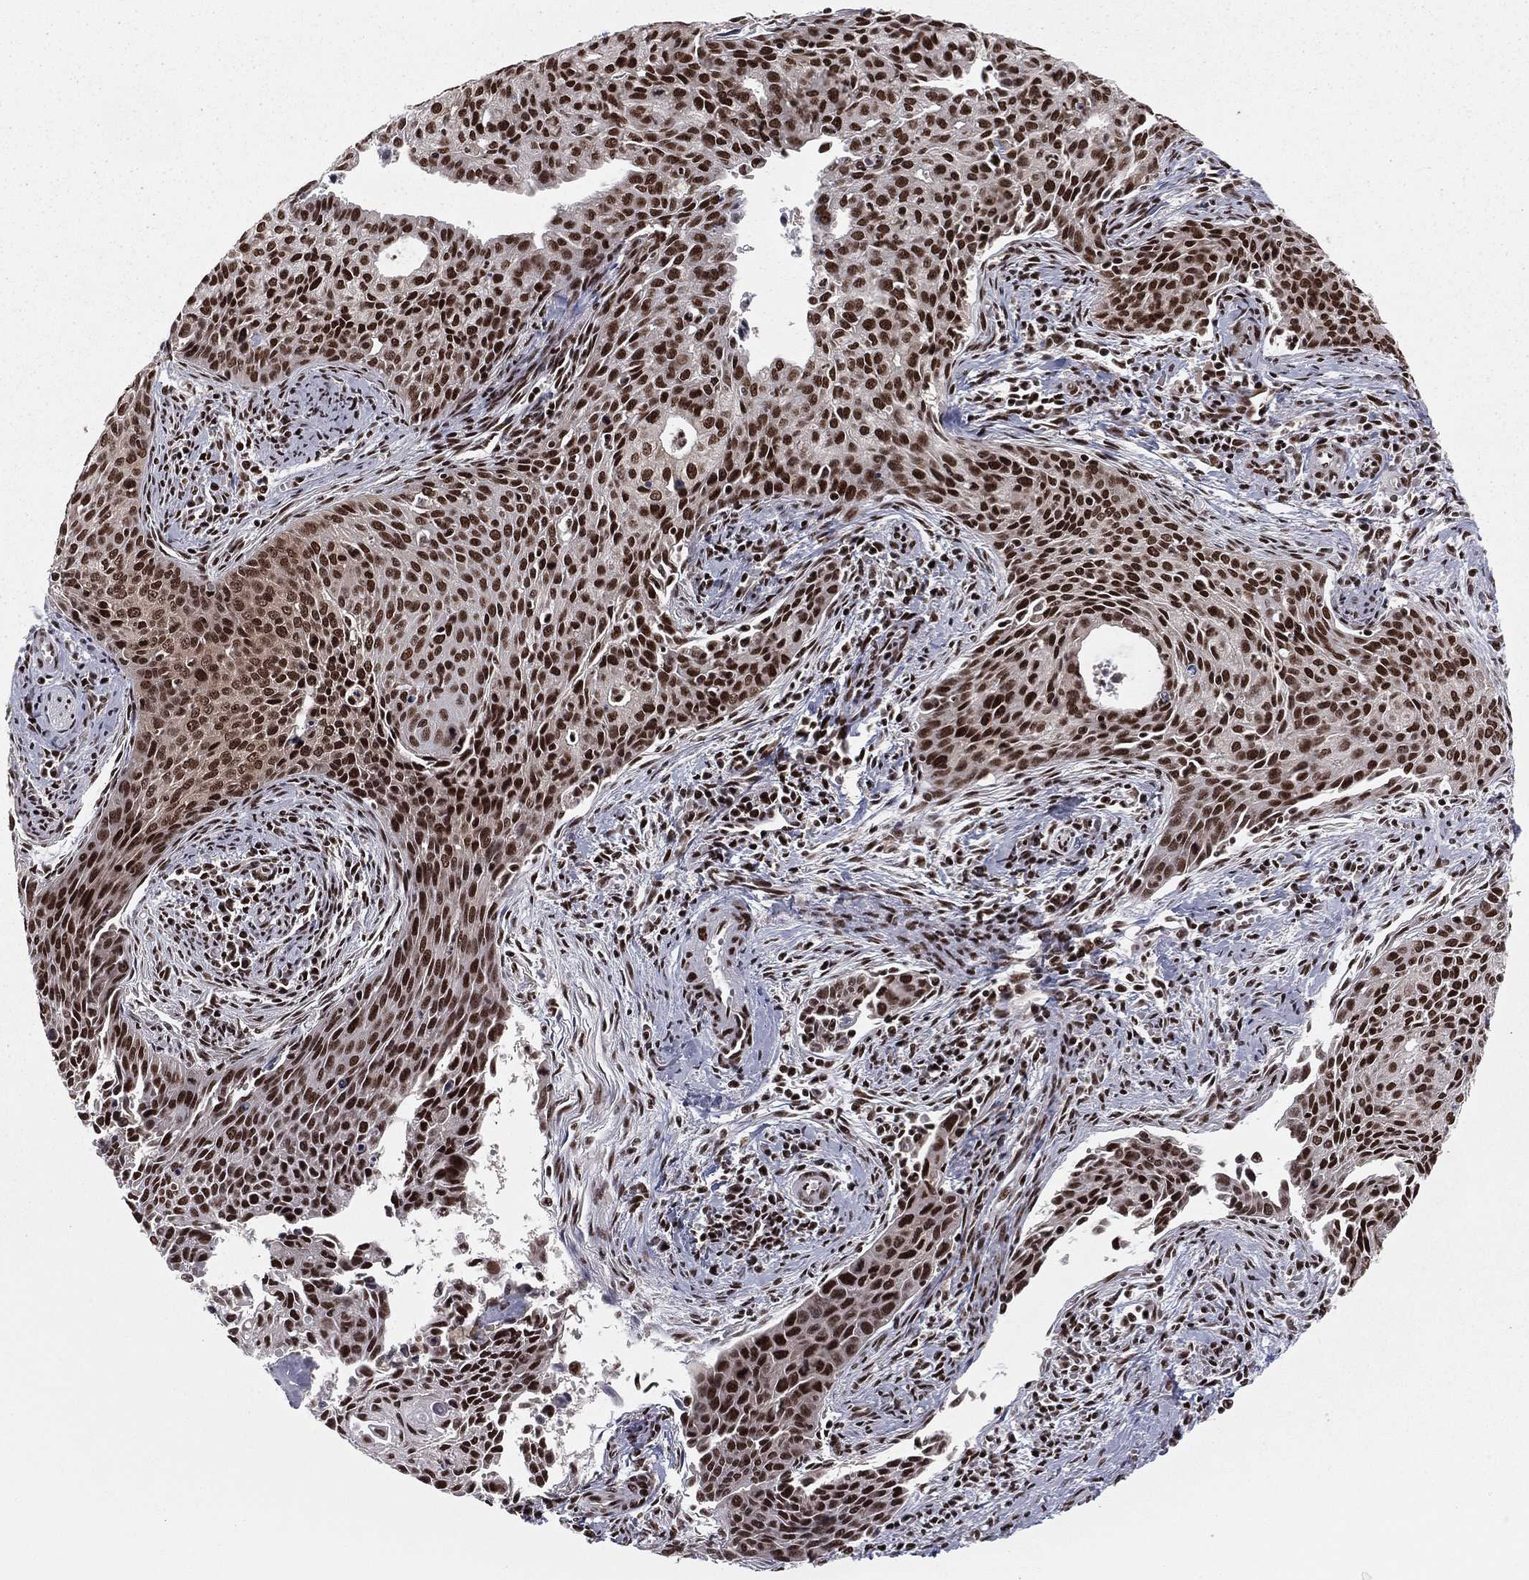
{"staining": {"intensity": "strong", "quantity": ">75%", "location": "nuclear"}, "tissue": "cervical cancer", "cell_type": "Tumor cells", "image_type": "cancer", "snomed": [{"axis": "morphology", "description": "Squamous cell carcinoma, NOS"}, {"axis": "topography", "description": "Cervix"}], "caption": "This image shows IHC staining of human cervical squamous cell carcinoma, with high strong nuclear positivity in about >75% of tumor cells.", "gene": "NFYB", "patient": {"sex": "female", "age": 29}}